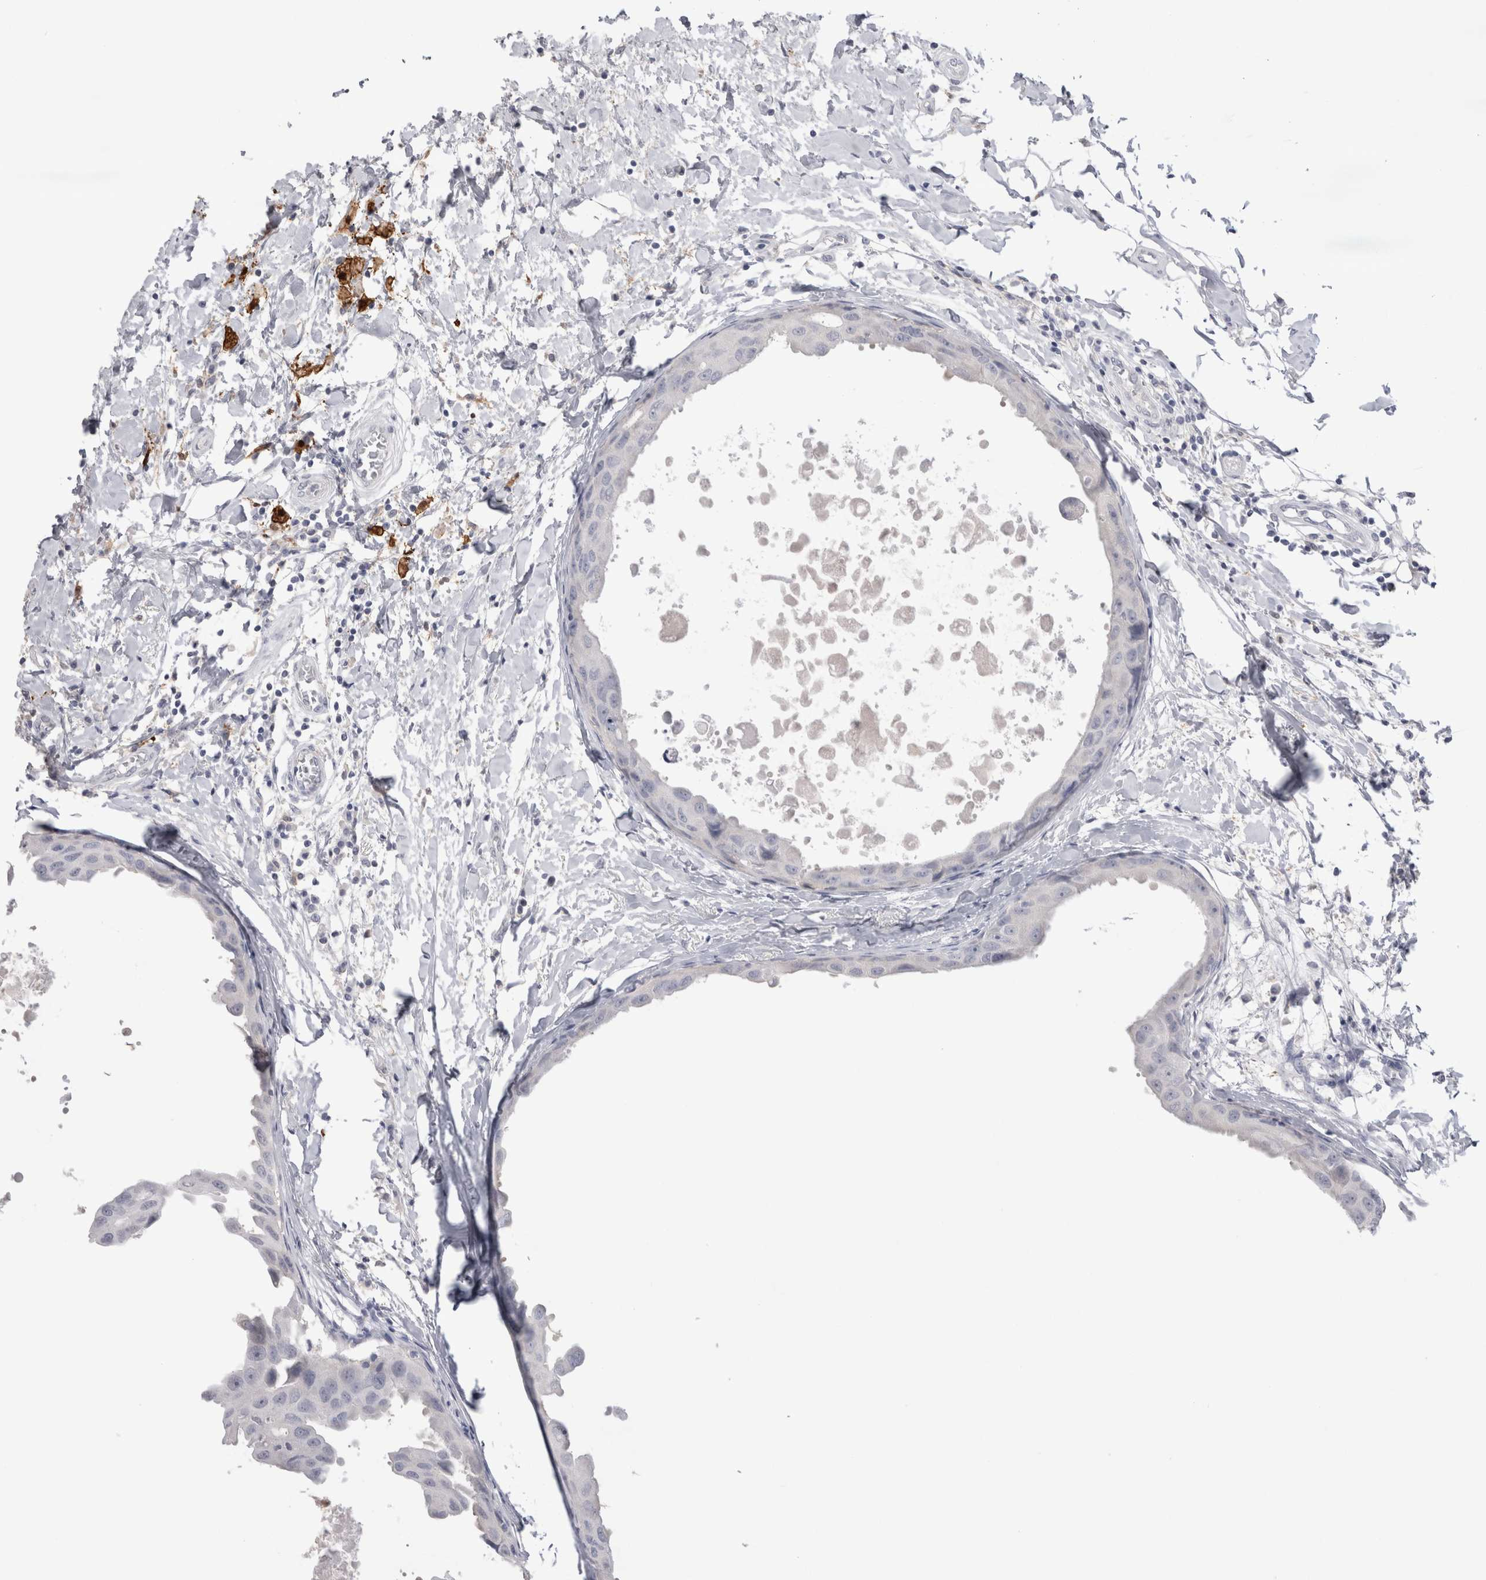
{"staining": {"intensity": "negative", "quantity": "none", "location": "none"}, "tissue": "breast cancer", "cell_type": "Tumor cells", "image_type": "cancer", "snomed": [{"axis": "morphology", "description": "Duct carcinoma"}, {"axis": "topography", "description": "Breast"}], "caption": "Image shows no protein positivity in tumor cells of breast cancer tissue.", "gene": "SUCNR1", "patient": {"sex": "female", "age": 27}}